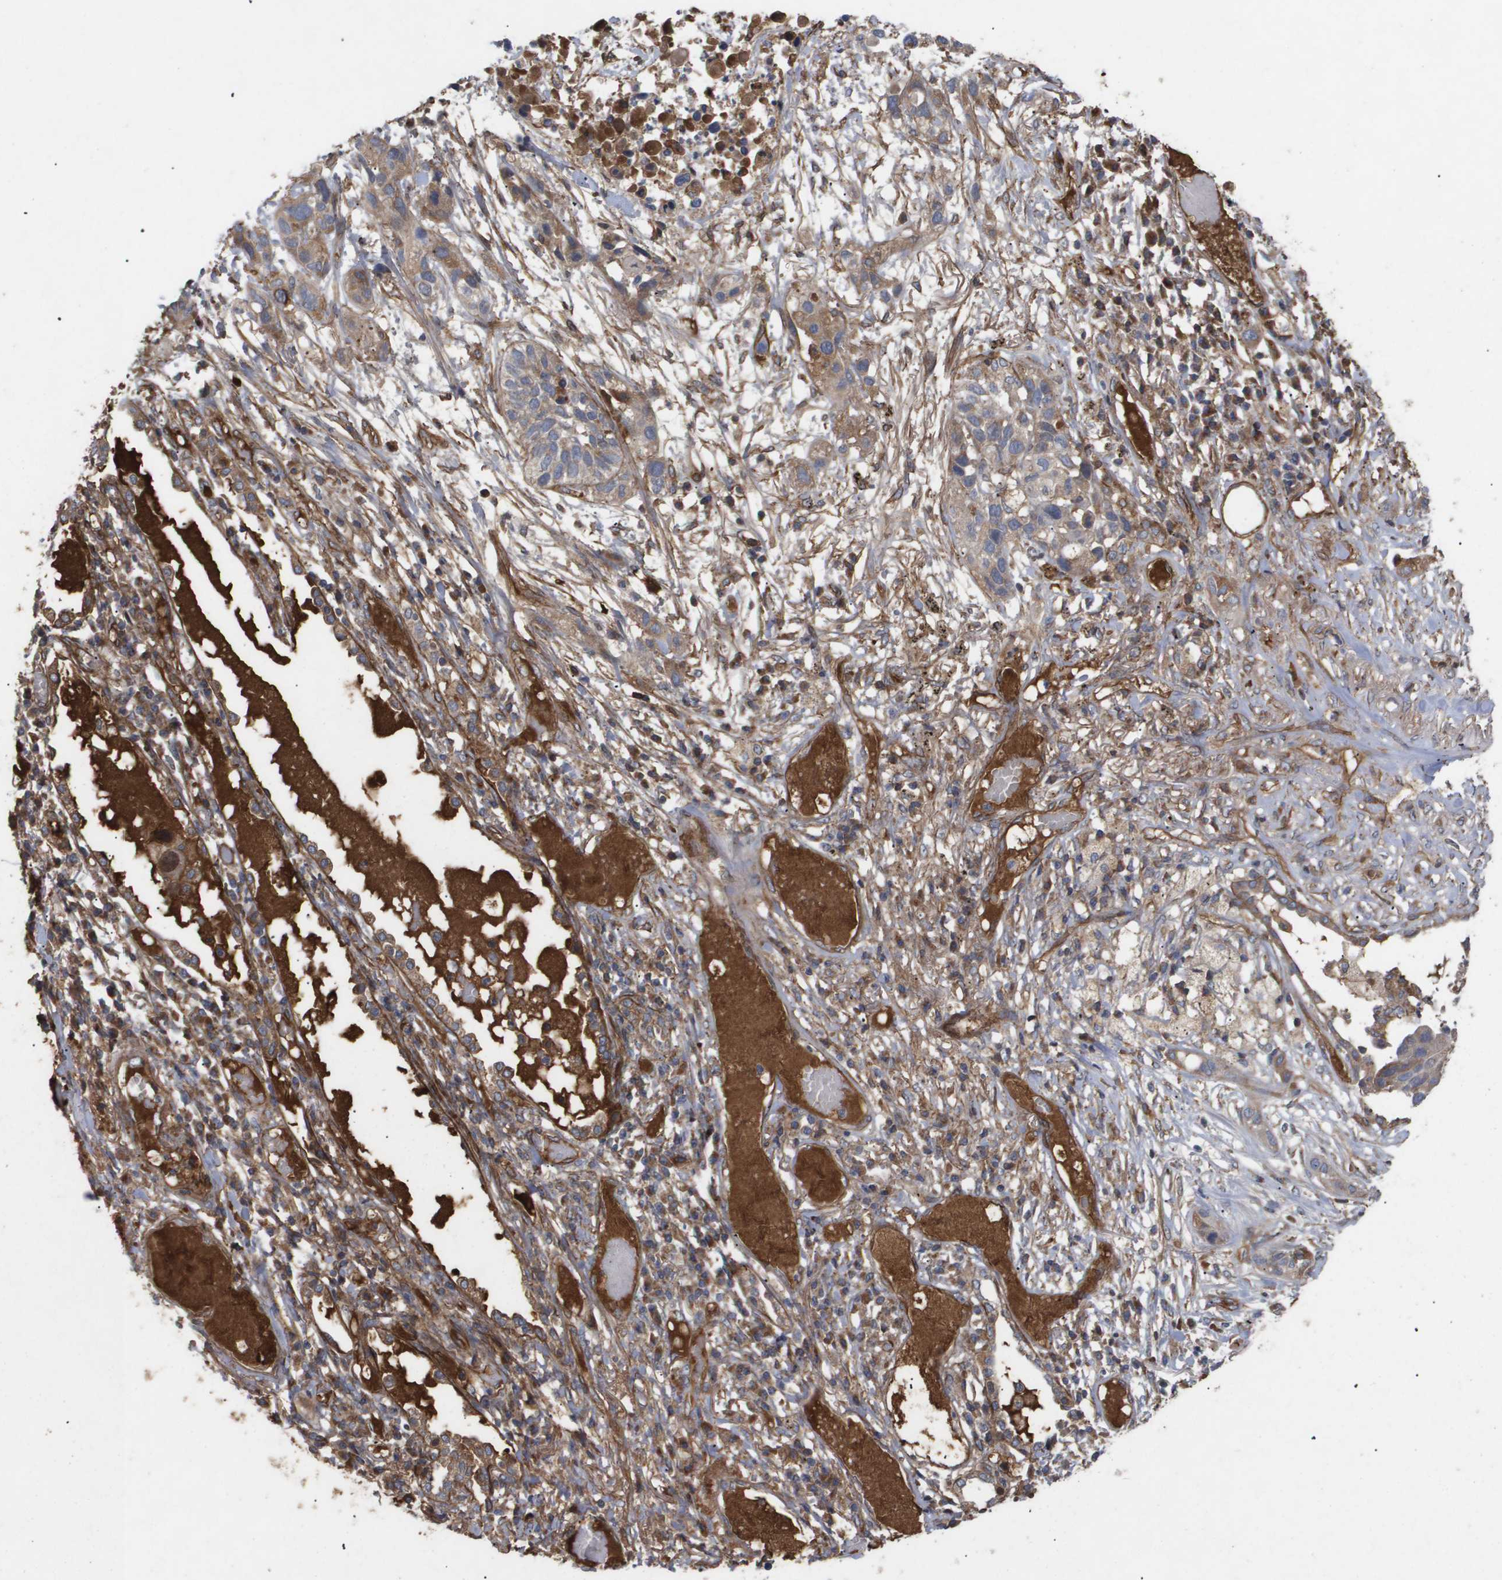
{"staining": {"intensity": "moderate", "quantity": ">75%", "location": "cytoplasmic/membranous"}, "tissue": "lung cancer", "cell_type": "Tumor cells", "image_type": "cancer", "snomed": [{"axis": "morphology", "description": "Squamous cell carcinoma, NOS"}, {"axis": "topography", "description": "Lung"}], "caption": "A photomicrograph showing moderate cytoplasmic/membranous expression in approximately >75% of tumor cells in squamous cell carcinoma (lung), as visualized by brown immunohistochemical staining.", "gene": "TNS1", "patient": {"sex": "male", "age": 71}}